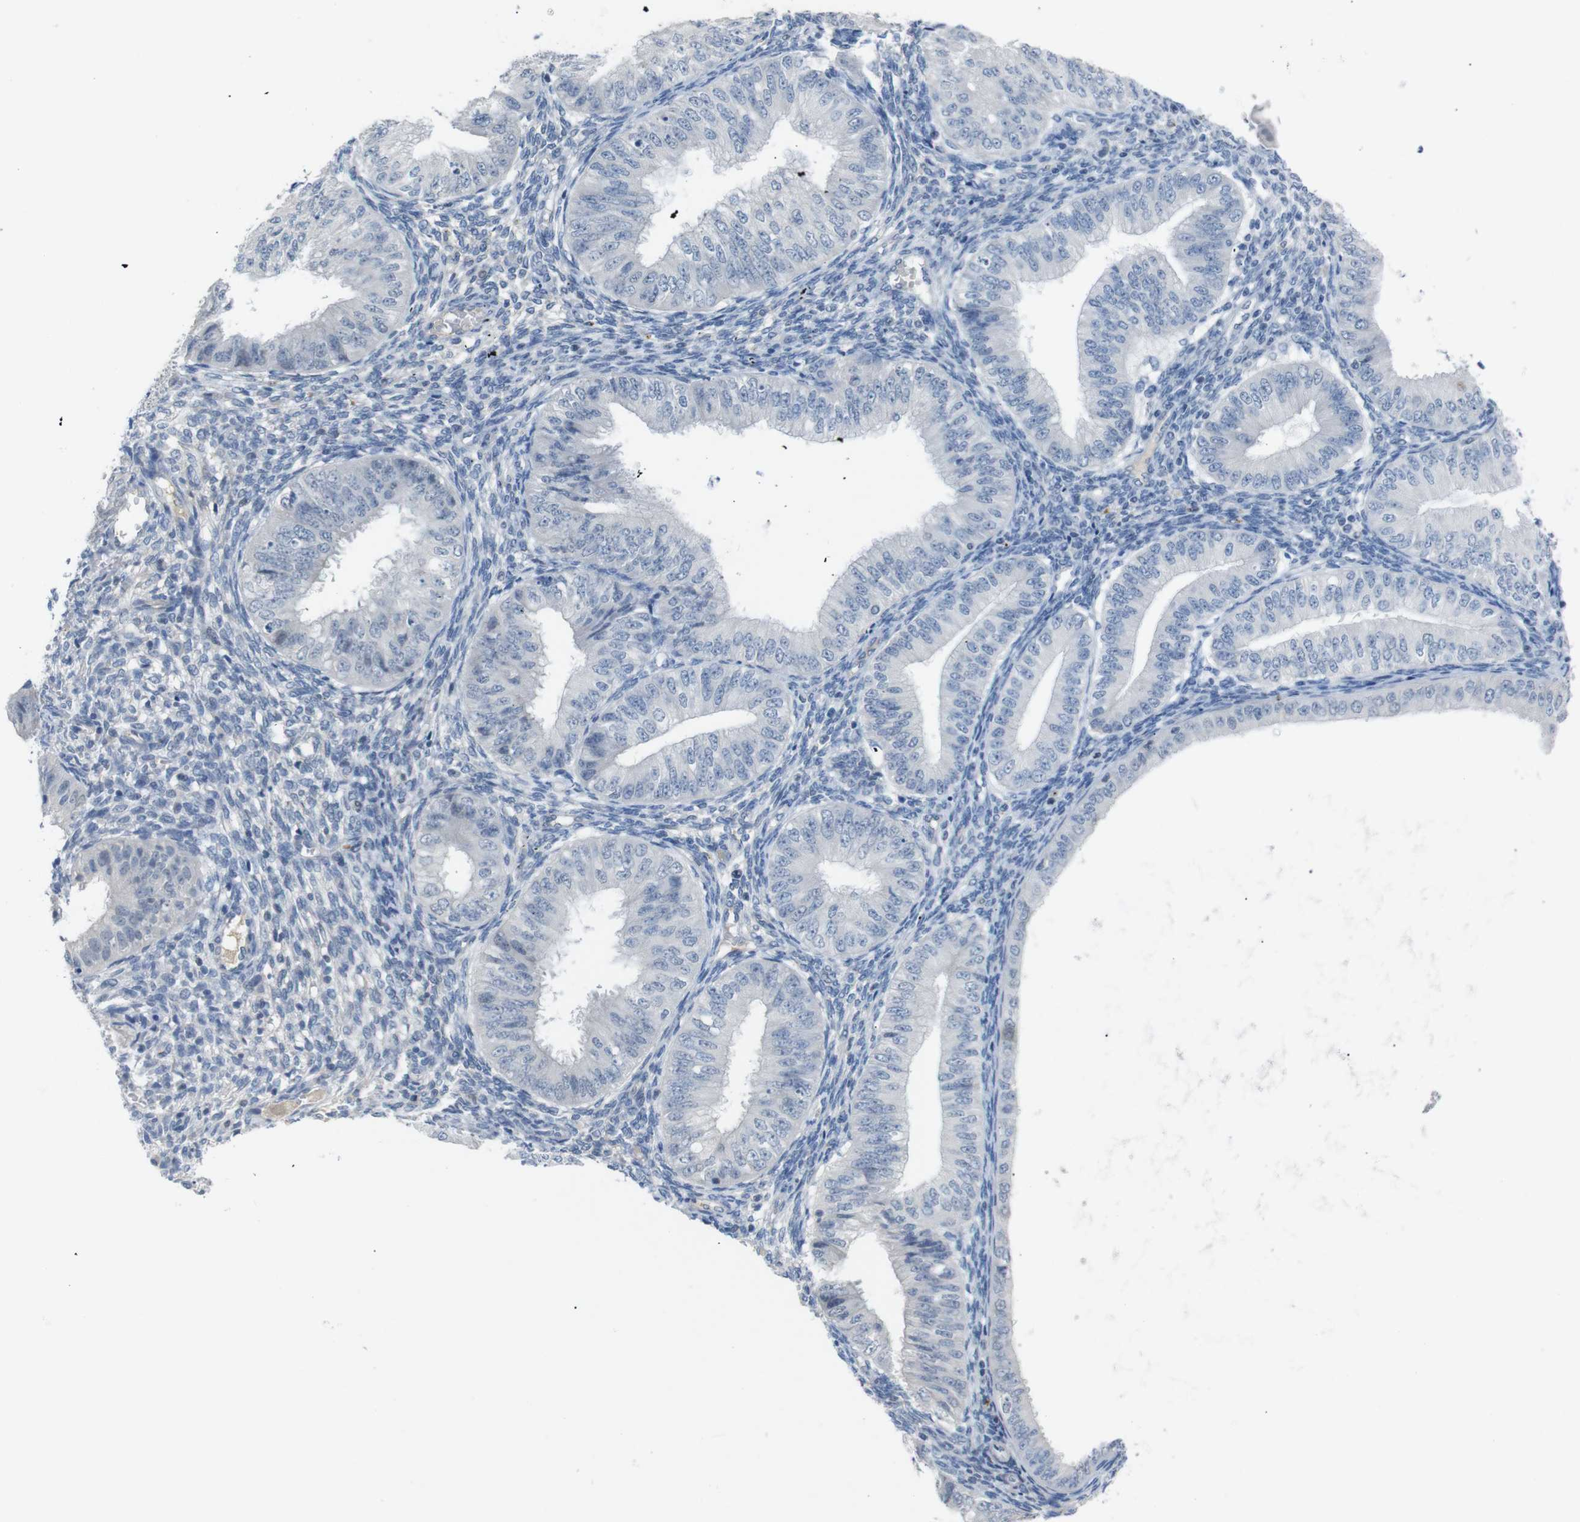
{"staining": {"intensity": "negative", "quantity": "none", "location": "none"}, "tissue": "endometrial cancer", "cell_type": "Tumor cells", "image_type": "cancer", "snomed": [{"axis": "morphology", "description": "Normal tissue, NOS"}, {"axis": "morphology", "description": "Adenocarcinoma, NOS"}, {"axis": "topography", "description": "Endometrium"}], "caption": "Photomicrograph shows no significant protein staining in tumor cells of adenocarcinoma (endometrial). (DAB immunohistochemistry (IHC) visualized using brightfield microscopy, high magnification).", "gene": "CHRM5", "patient": {"sex": "female", "age": 53}}